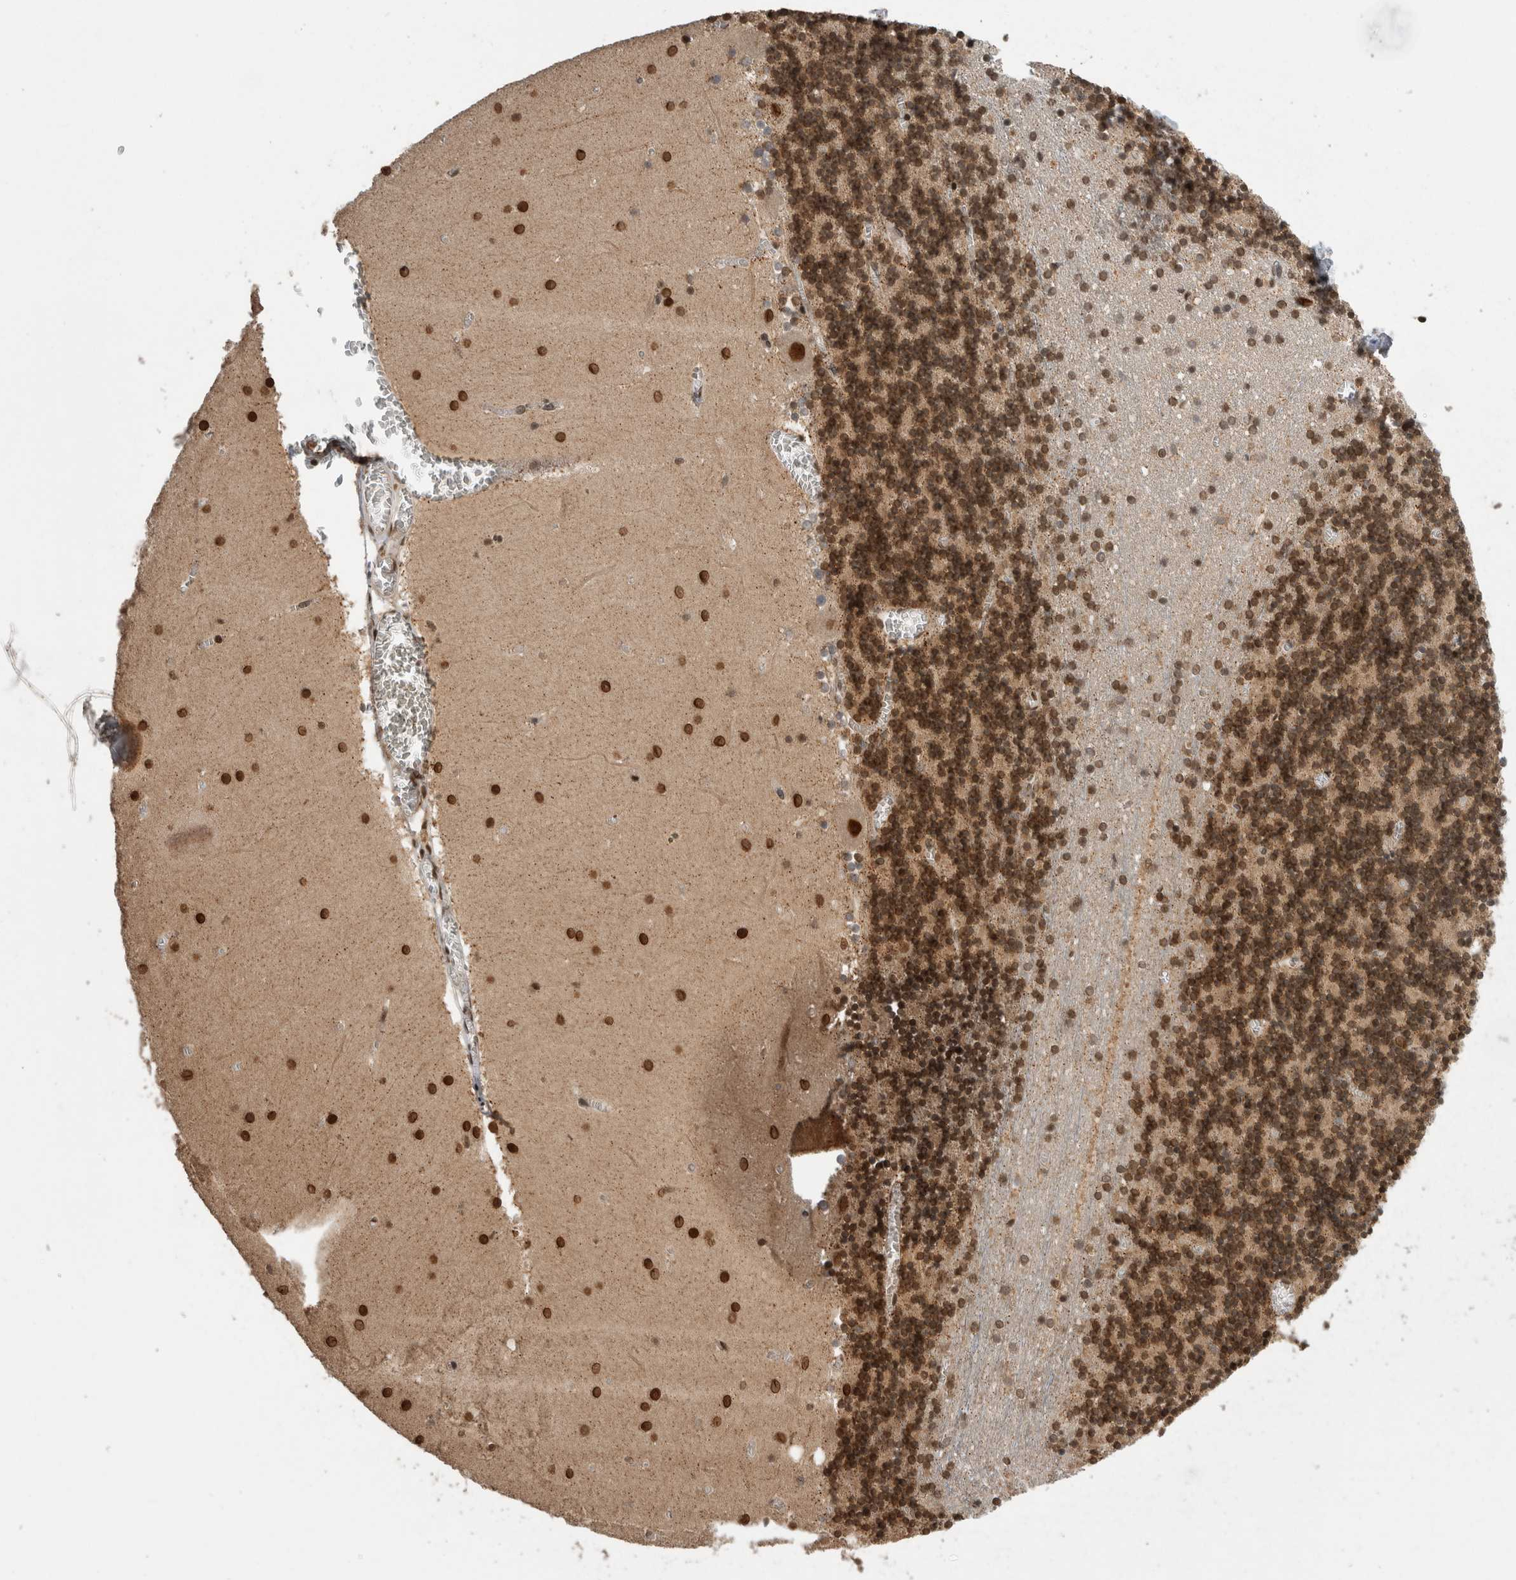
{"staining": {"intensity": "moderate", "quantity": ">75%", "location": "nuclear"}, "tissue": "cerebellum", "cell_type": "Cells in granular layer", "image_type": "normal", "snomed": [{"axis": "morphology", "description": "Normal tissue, NOS"}, {"axis": "topography", "description": "Cerebellum"}], "caption": "Protein expression by immunohistochemistry displays moderate nuclear expression in about >75% of cells in granular layer in unremarkable cerebellum.", "gene": "CPSF2", "patient": {"sex": "female", "age": 28}}